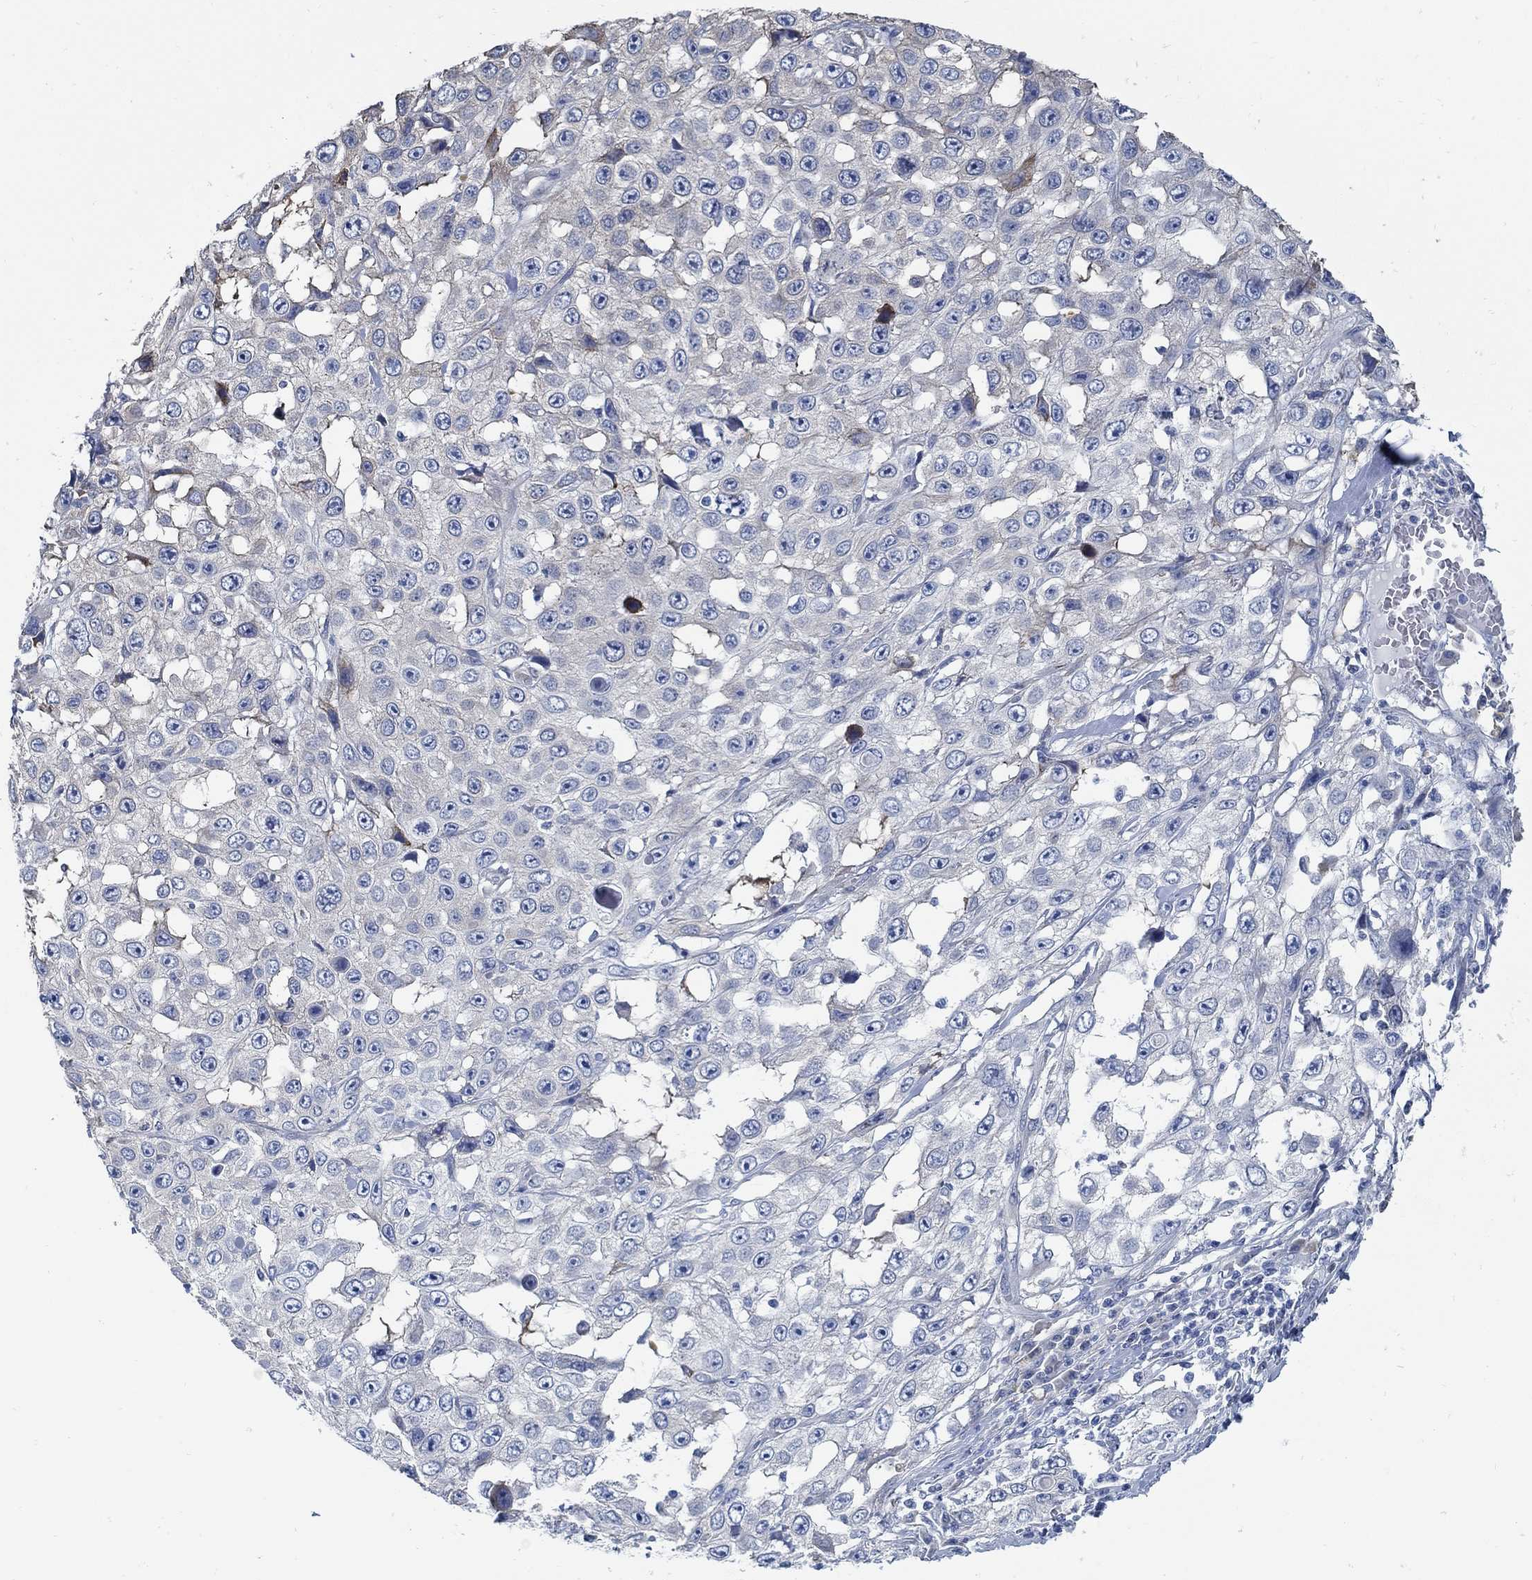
{"staining": {"intensity": "negative", "quantity": "none", "location": "none"}, "tissue": "skin cancer", "cell_type": "Tumor cells", "image_type": "cancer", "snomed": [{"axis": "morphology", "description": "Squamous cell carcinoma, NOS"}, {"axis": "topography", "description": "Skin"}], "caption": "Protein analysis of skin cancer (squamous cell carcinoma) demonstrates no significant positivity in tumor cells.", "gene": "C15orf39", "patient": {"sex": "male", "age": 82}}